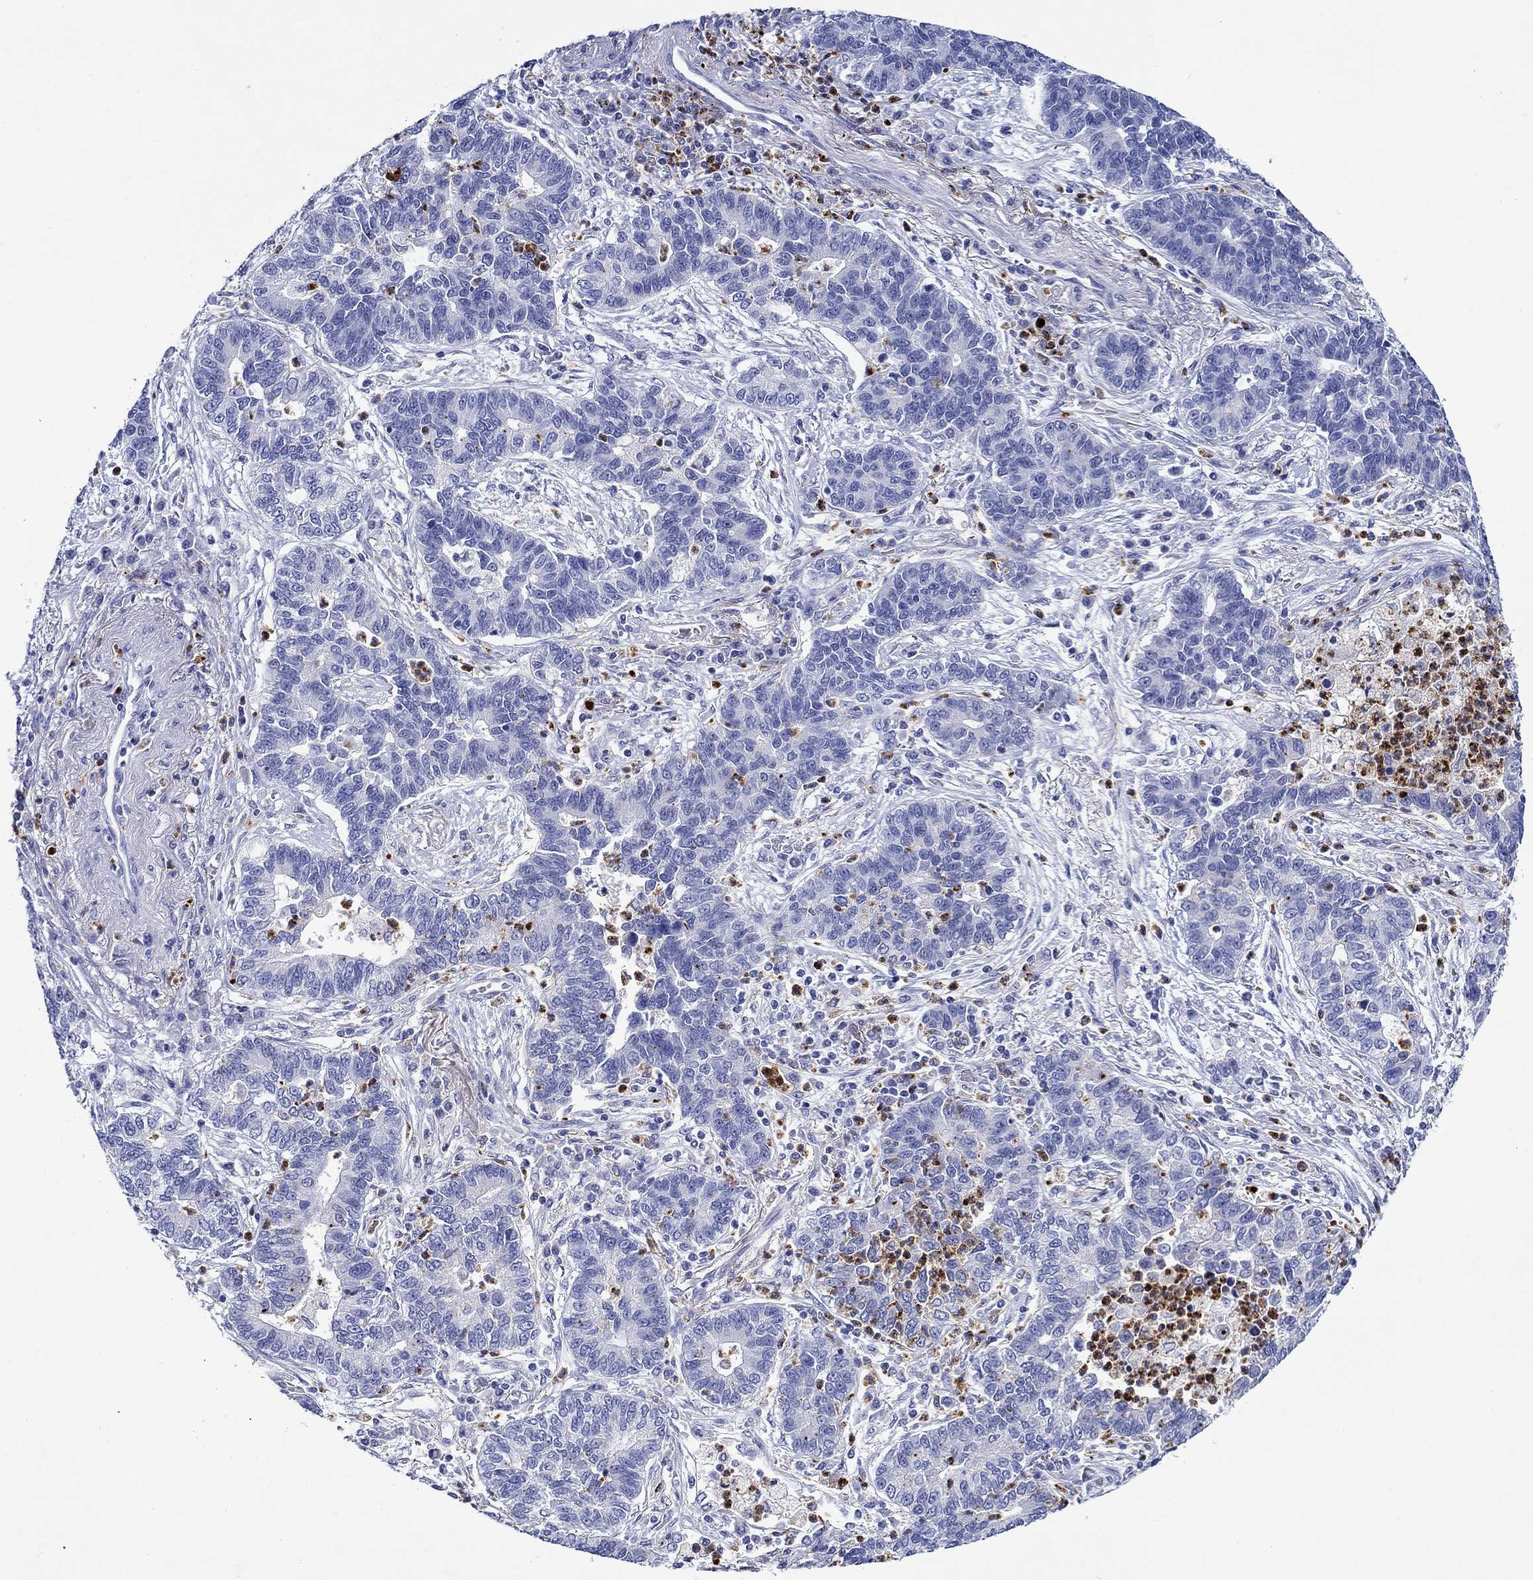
{"staining": {"intensity": "negative", "quantity": "none", "location": "none"}, "tissue": "lung cancer", "cell_type": "Tumor cells", "image_type": "cancer", "snomed": [{"axis": "morphology", "description": "Adenocarcinoma, NOS"}, {"axis": "topography", "description": "Lung"}], "caption": "Lung cancer (adenocarcinoma) was stained to show a protein in brown. There is no significant expression in tumor cells.", "gene": "EPX", "patient": {"sex": "female", "age": 57}}